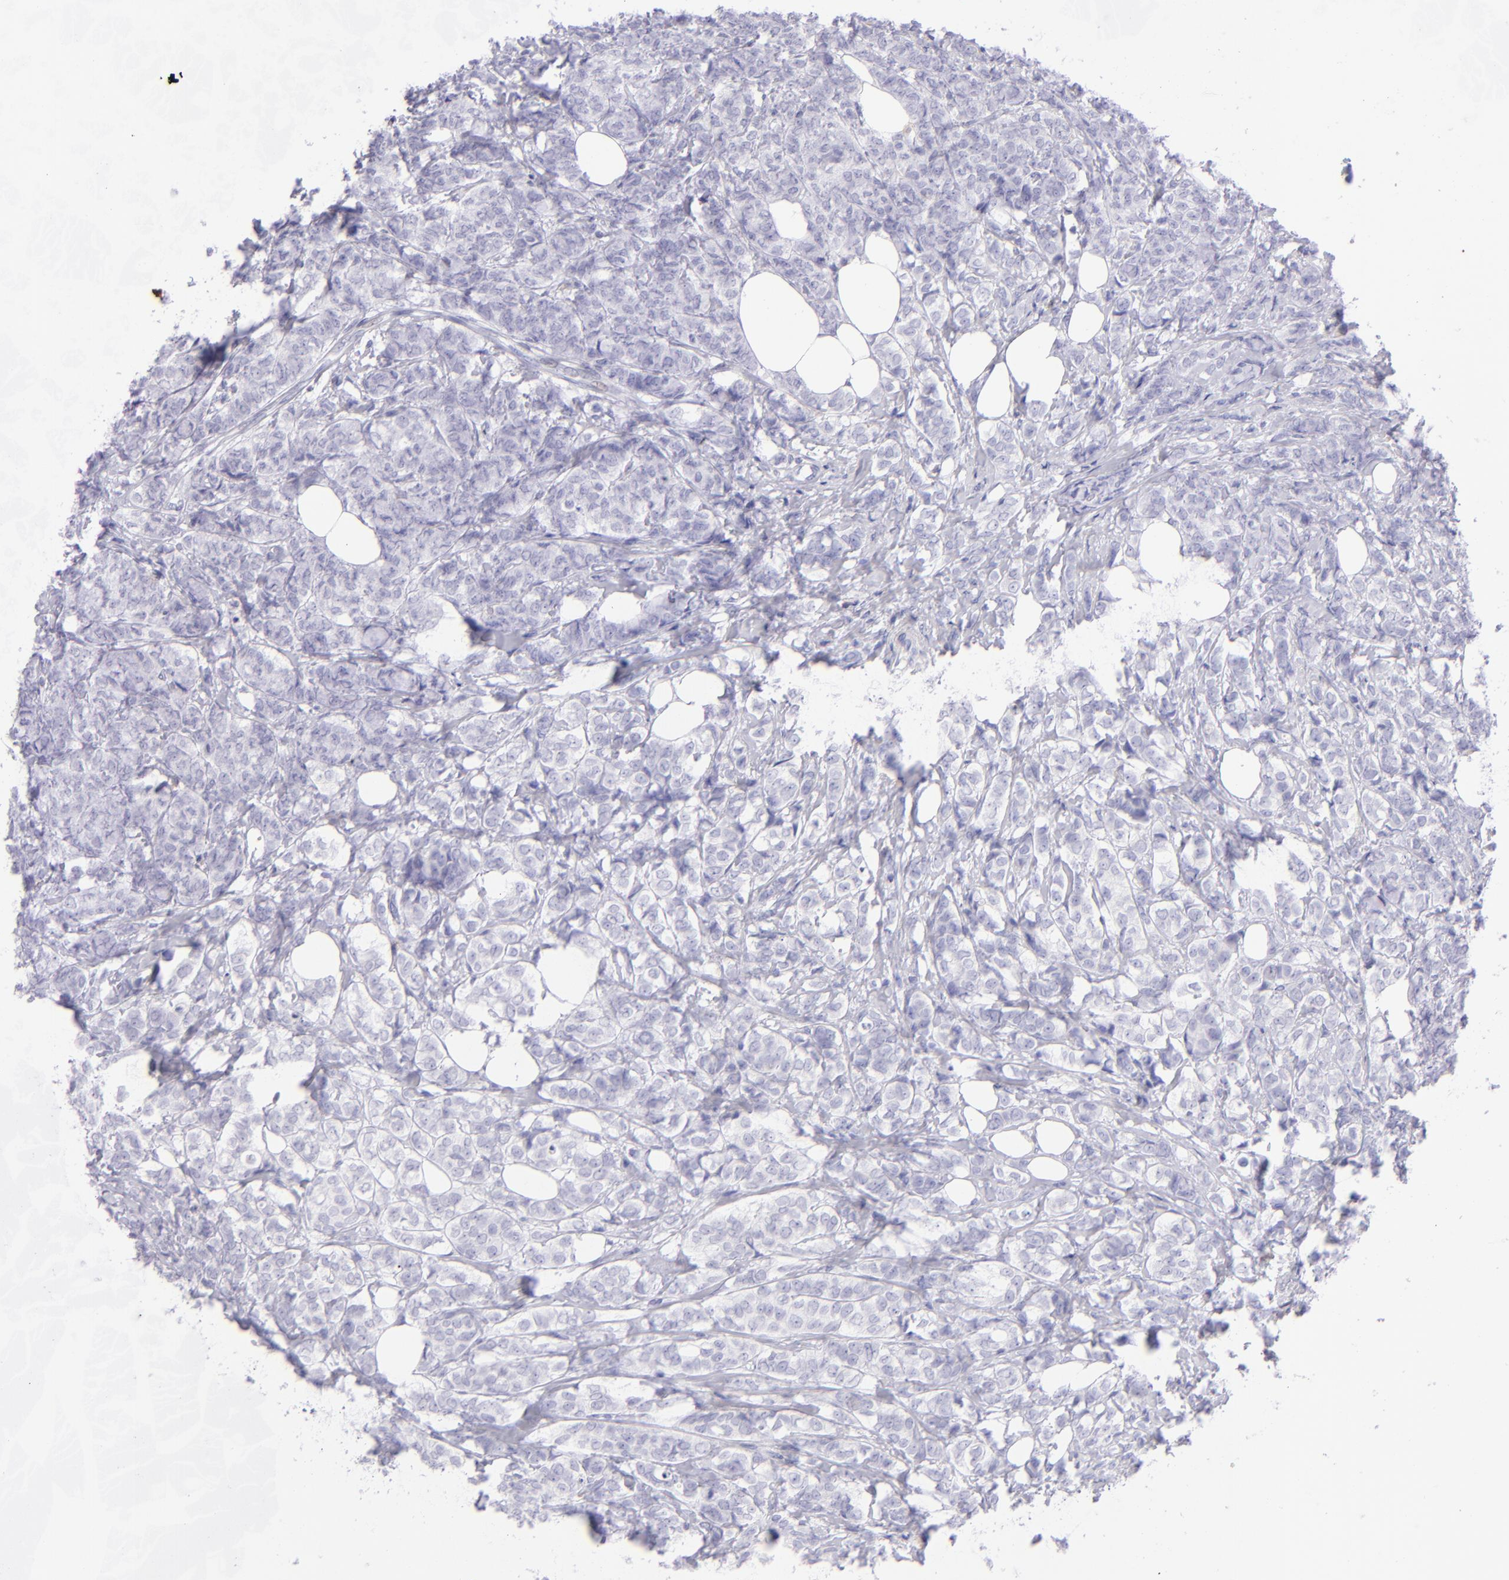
{"staining": {"intensity": "negative", "quantity": "none", "location": "none"}, "tissue": "breast cancer", "cell_type": "Tumor cells", "image_type": "cancer", "snomed": [{"axis": "morphology", "description": "Lobular carcinoma"}, {"axis": "topography", "description": "Breast"}], "caption": "Tumor cells show no significant protein positivity in breast cancer (lobular carcinoma).", "gene": "CD69", "patient": {"sex": "female", "age": 60}}